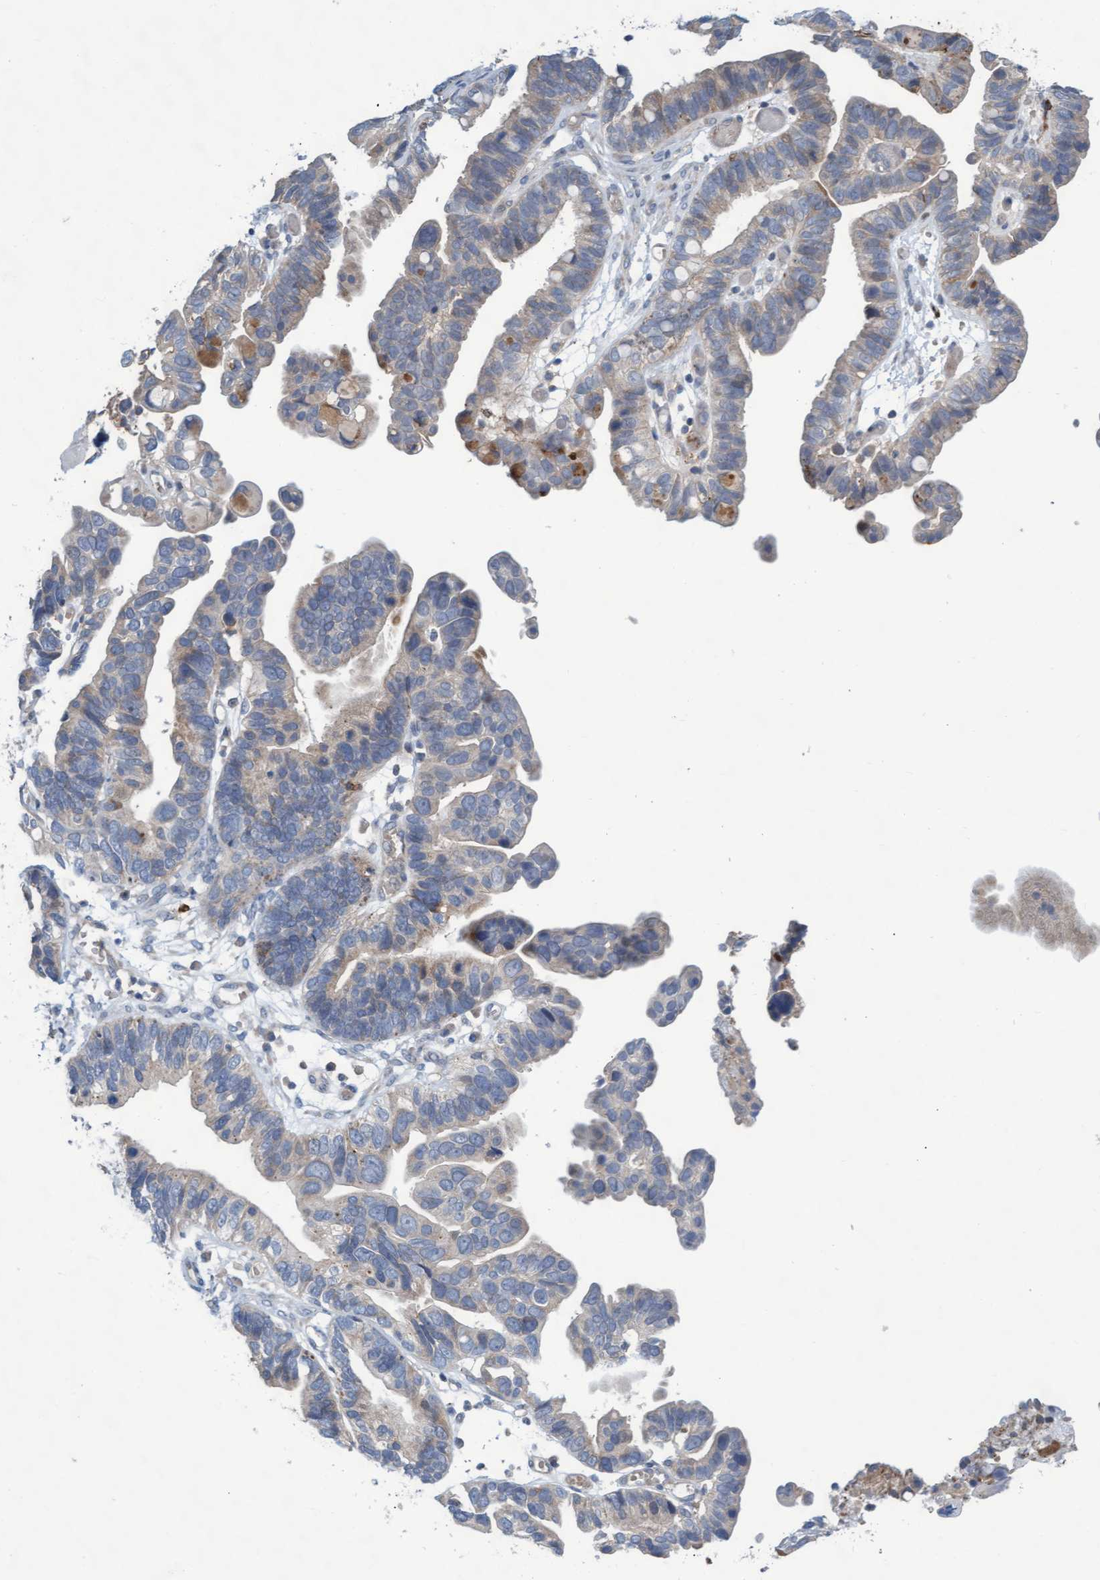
{"staining": {"intensity": "weak", "quantity": "<25%", "location": "cytoplasmic/membranous"}, "tissue": "ovarian cancer", "cell_type": "Tumor cells", "image_type": "cancer", "snomed": [{"axis": "morphology", "description": "Cystadenocarcinoma, serous, NOS"}, {"axis": "topography", "description": "Ovary"}], "caption": "Ovarian serous cystadenocarcinoma was stained to show a protein in brown. There is no significant staining in tumor cells.", "gene": "ABCF2", "patient": {"sex": "female", "age": 56}}